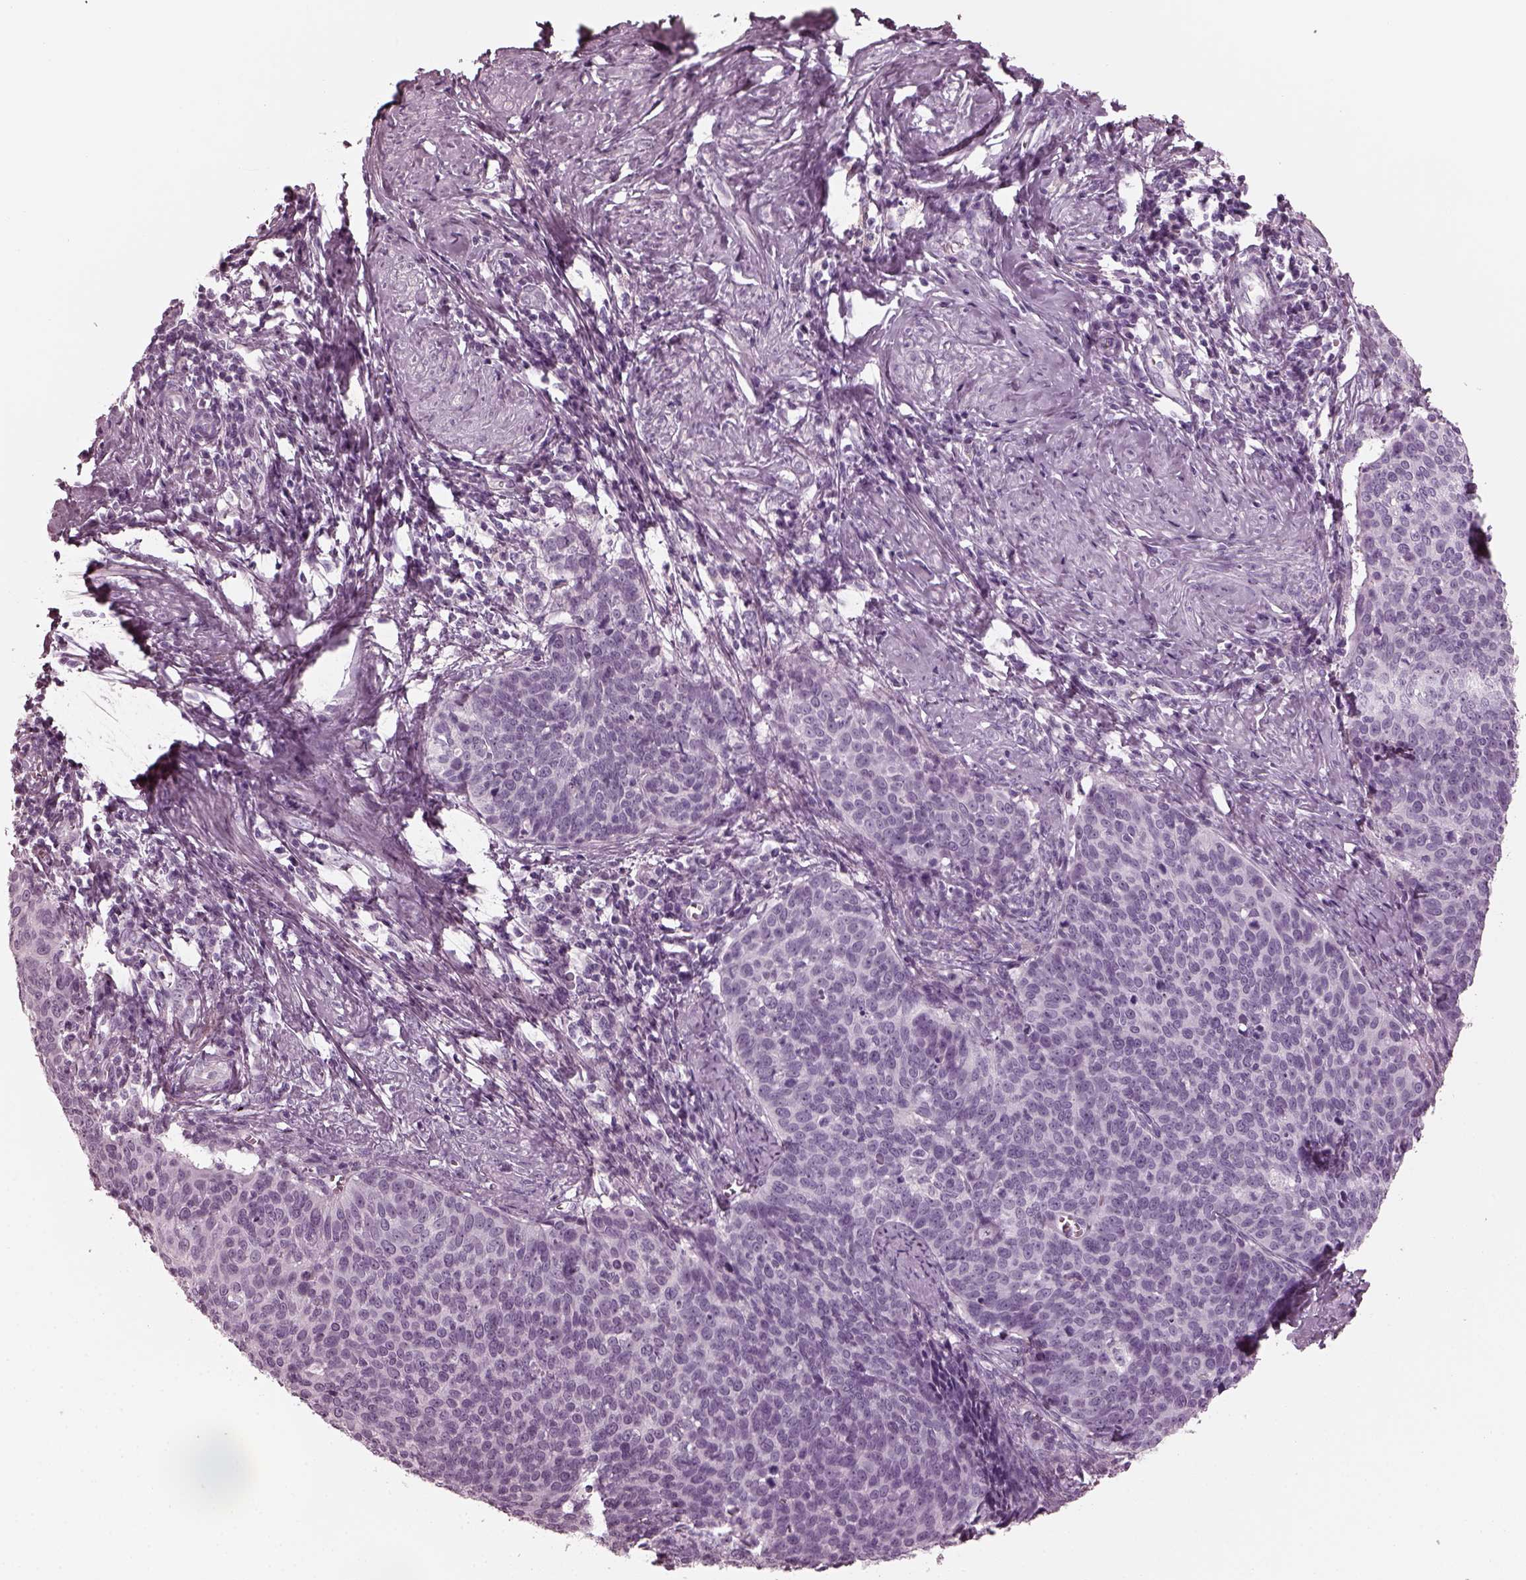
{"staining": {"intensity": "negative", "quantity": "none", "location": "none"}, "tissue": "cervical cancer", "cell_type": "Tumor cells", "image_type": "cancer", "snomed": [{"axis": "morphology", "description": "Normal tissue, NOS"}, {"axis": "morphology", "description": "Squamous cell carcinoma, NOS"}, {"axis": "topography", "description": "Cervix"}], "caption": "Tumor cells are negative for protein expression in human cervical squamous cell carcinoma.", "gene": "RCVRN", "patient": {"sex": "female", "age": 39}}